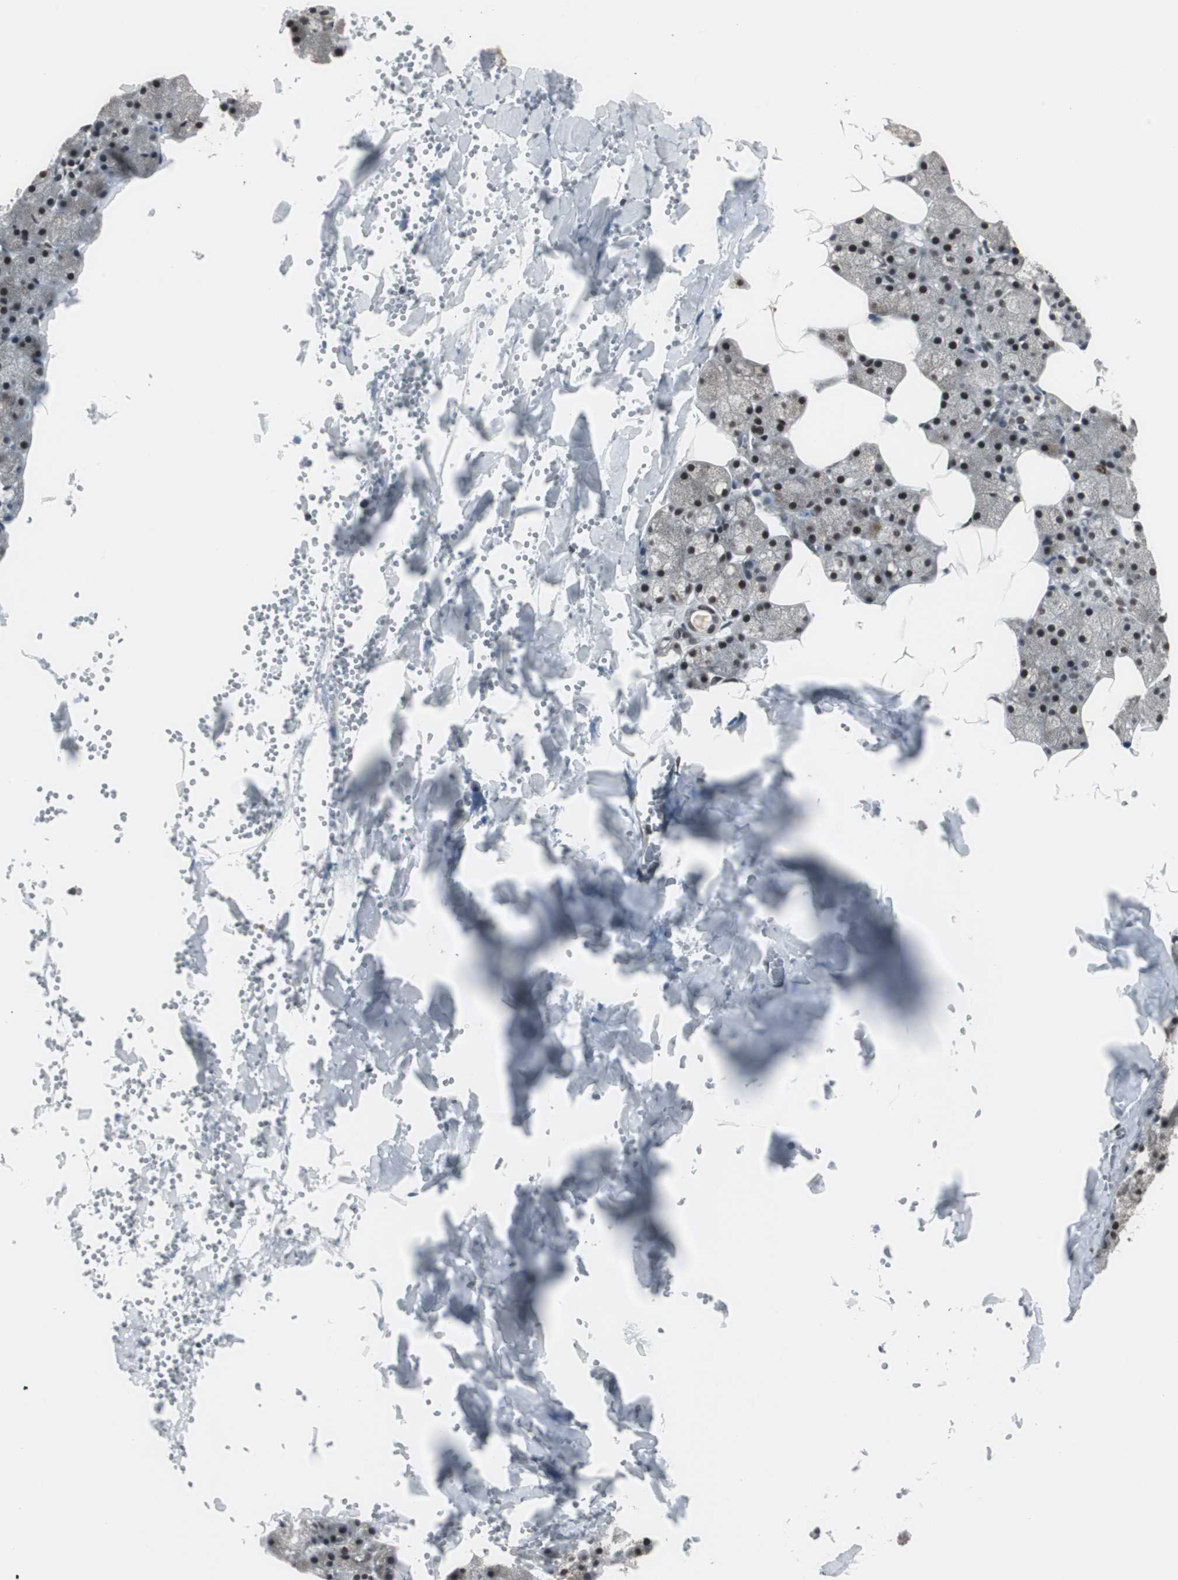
{"staining": {"intensity": "strong", "quantity": ">75%", "location": "nuclear"}, "tissue": "salivary gland", "cell_type": "Glandular cells", "image_type": "normal", "snomed": [{"axis": "morphology", "description": "Normal tissue, NOS"}, {"axis": "topography", "description": "Salivary gland"}], "caption": "Glandular cells exhibit strong nuclear expression in approximately >75% of cells in benign salivary gland.", "gene": "CDK9", "patient": {"sex": "male", "age": 62}}